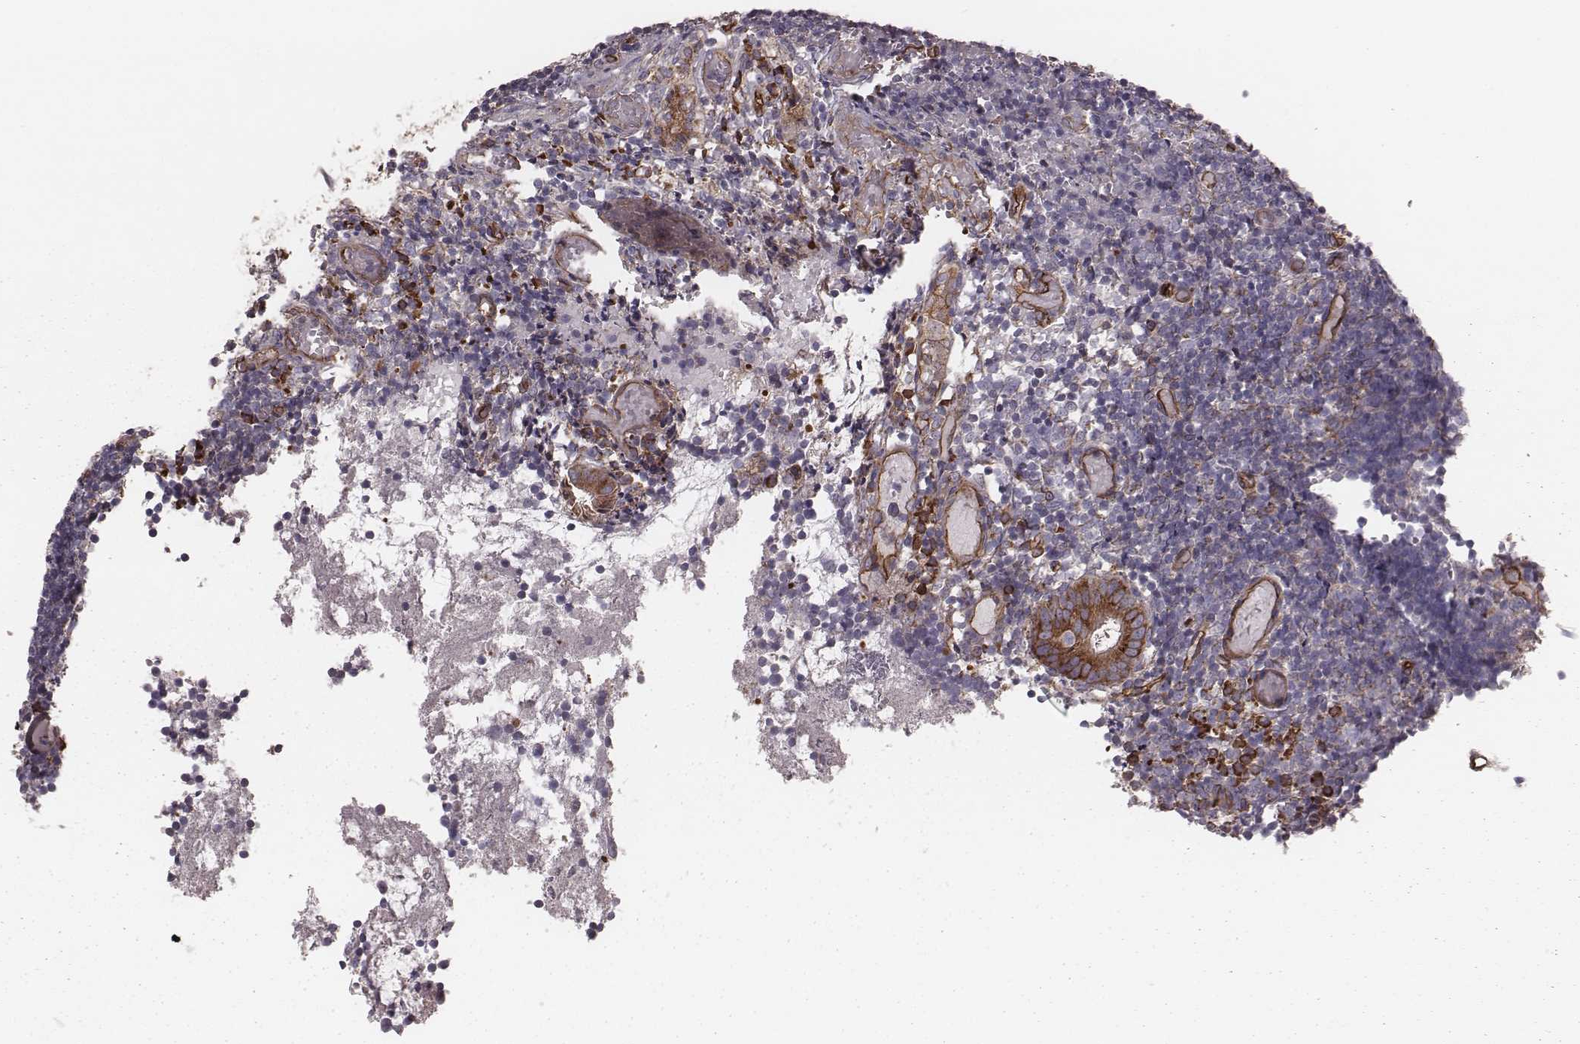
{"staining": {"intensity": "strong", "quantity": "25%-75%", "location": "cytoplasmic/membranous"}, "tissue": "appendix", "cell_type": "Glandular cells", "image_type": "normal", "snomed": [{"axis": "morphology", "description": "Normal tissue, NOS"}, {"axis": "topography", "description": "Appendix"}], "caption": "A high amount of strong cytoplasmic/membranous positivity is identified in approximately 25%-75% of glandular cells in unremarkable appendix. (DAB IHC, brown staining for protein, blue staining for nuclei).", "gene": "PALMD", "patient": {"sex": "female", "age": 32}}